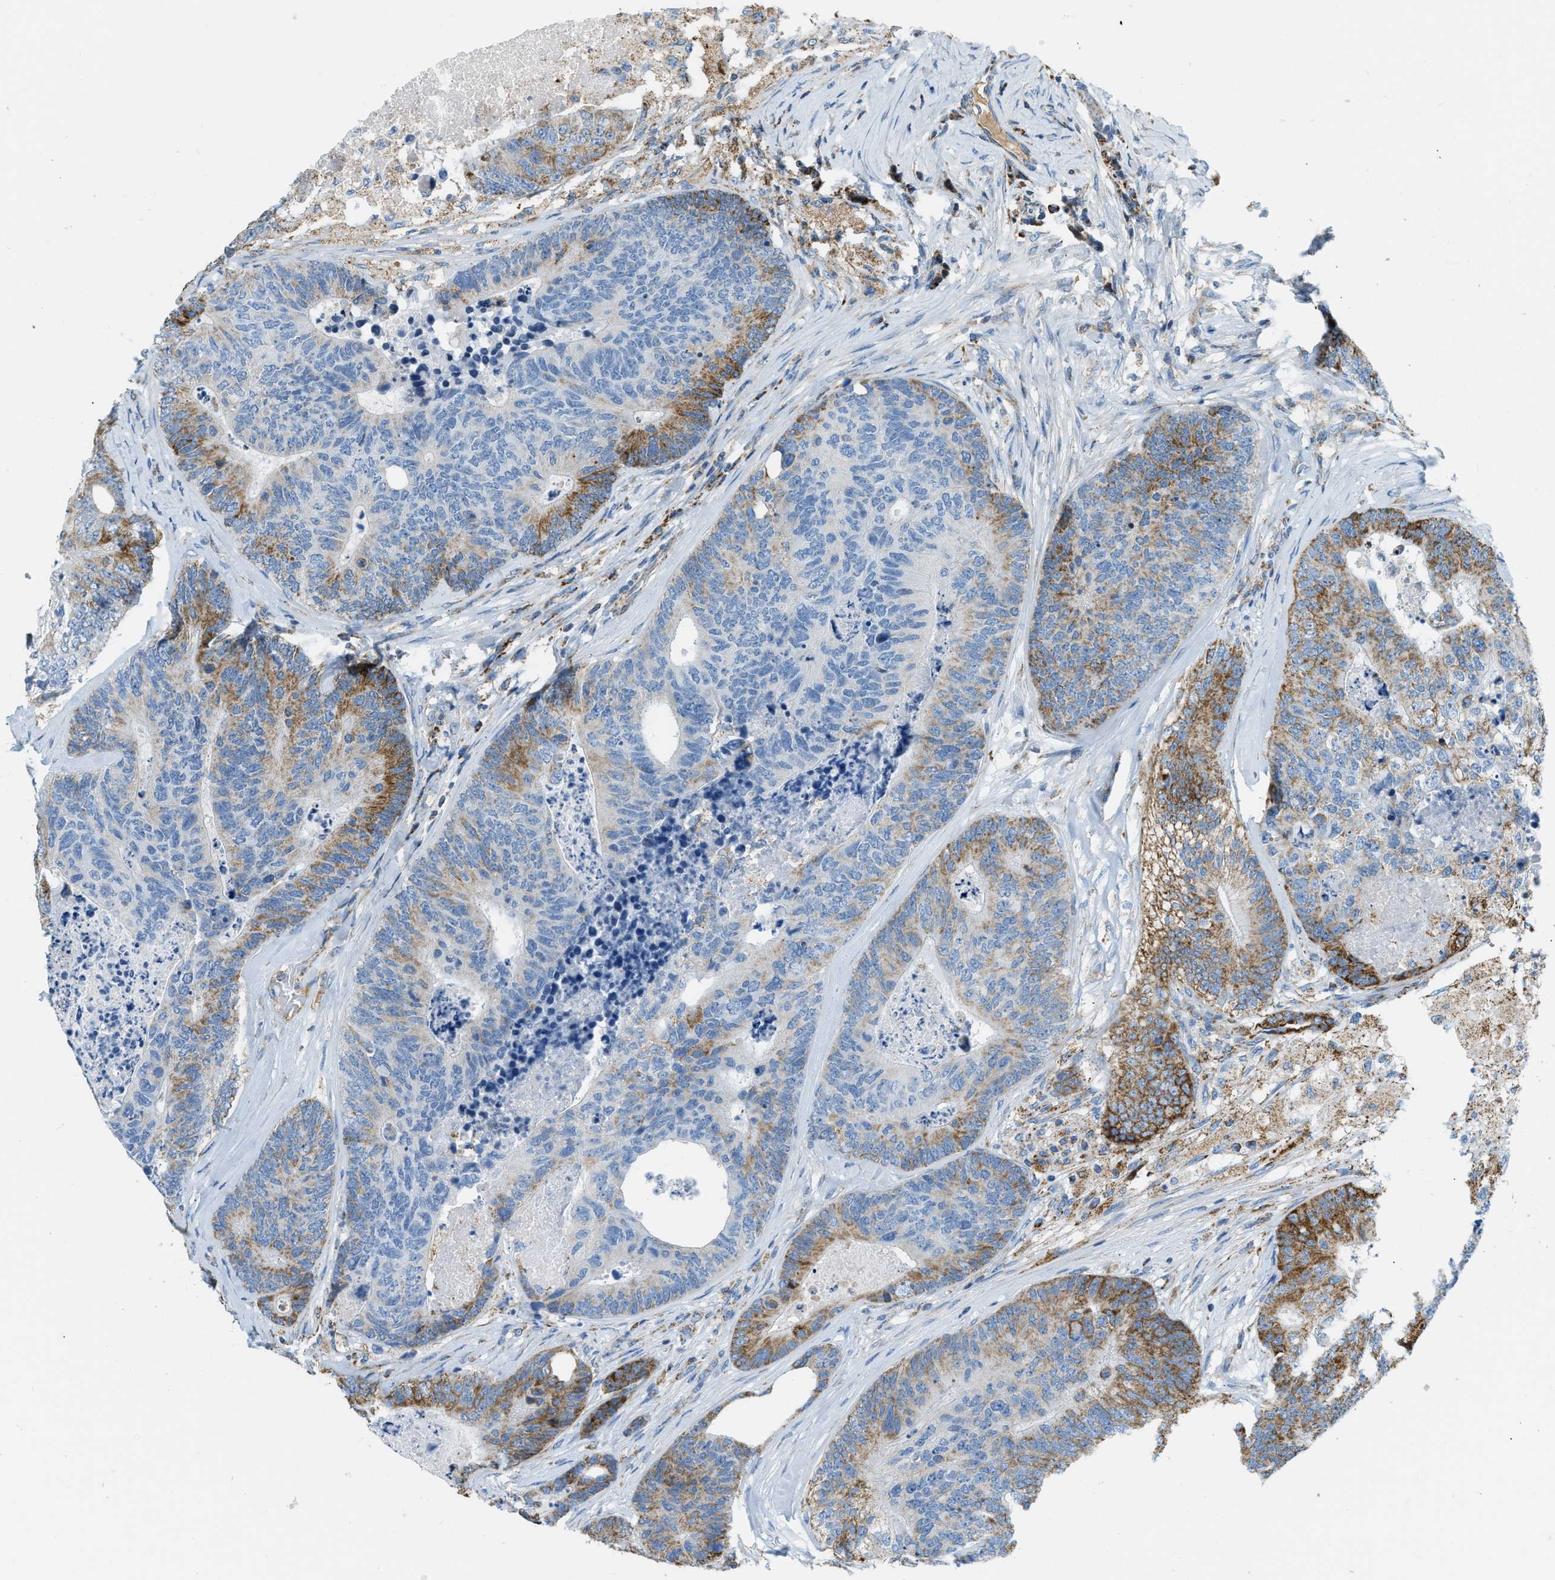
{"staining": {"intensity": "moderate", "quantity": "25%-75%", "location": "cytoplasmic/membranous"}, "tissue": "colorectal cancer", "cell_type": "Tumor cells", "image_type": "cancer", "snomed": [{"axis": "morphology", "description": "Adenocarcinoma, NOS"}, {"axis": "topography", "description": "Colon"}], "caption": "Moderate cytoplasmic/membranous protein positivity is present in about 25%-75% of tumor cells in colorectal cancer.", "gene": "ACADVL", "patient": {"sex": "female", "age": 67}}